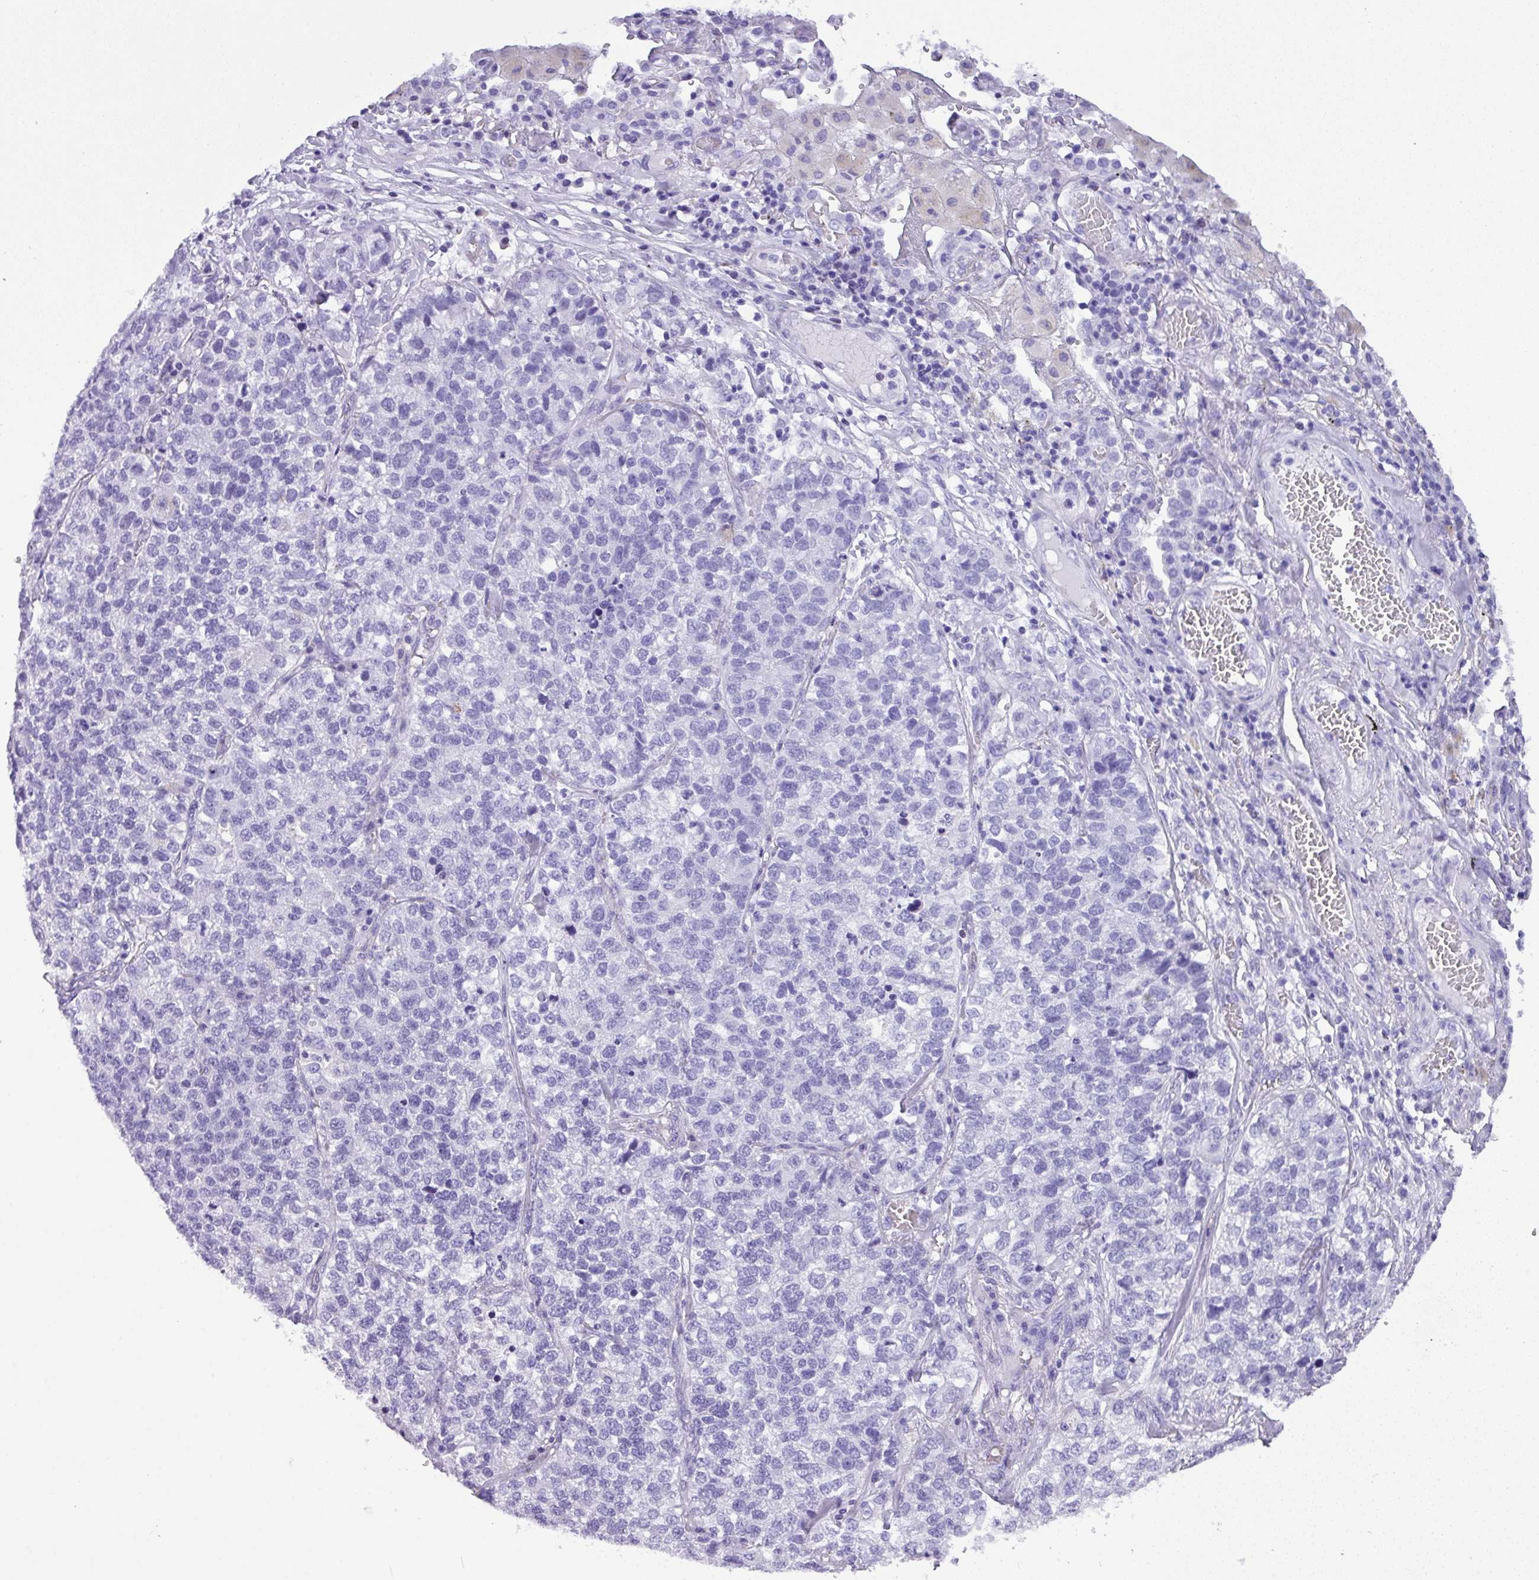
{"staining": {"intensity": "negative", "quantity": "none", "location": "none"}, "tissue": "lung cancer", "cell_type": "Tumor cells", "image_type": "cancer", "snomed": [{"axis": "morphology", "description": "Adenocarcinoma, NOS"}, {"axis": "topography", "description": "Lung"}], "caption": "Lung cancer (adenocarcinoma) was stained to show a protein in brown. There is no significant staining in tumor cells. (IHC, brightfield microscopy, high magnification).", "gene": "MUC21", "patient": {"sex": "male", "age": 49}}